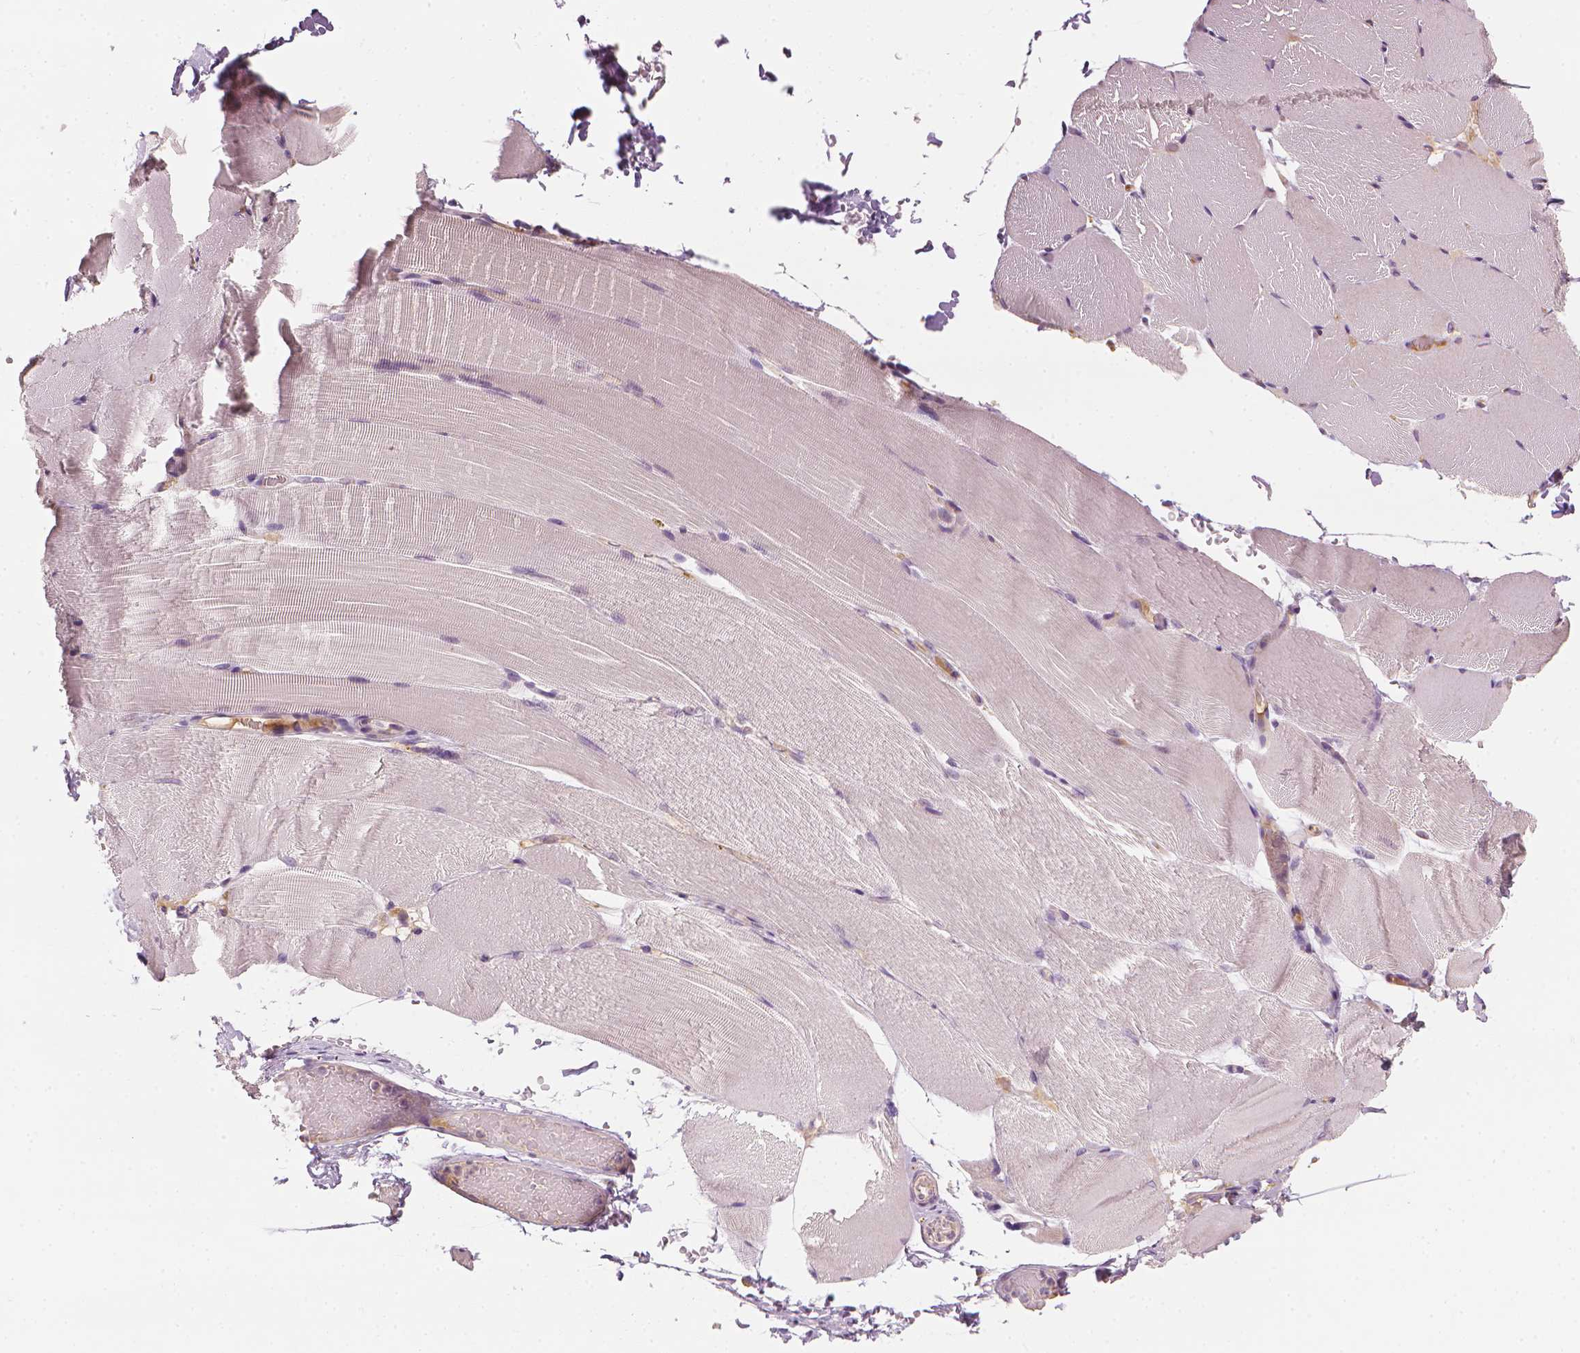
{"staining": {"intensity": "weak", "quantity": "<25%", "location": "cytoplasmic/membranous"}, "tissue": "skeletal muscle", "cell_type": "Myocytes", "image_type": "normal", "snomed": [{"axis": "morphology", "description": "Normal tissue, NOS"}, {"axis": "topography", "description": "Skeletal muscle"}], "caption": "Immunohistochemistry of normal human skeletal muscle displays no expression in myocytes. Nuclei are stained in blue.", "gene": "SAXO2", "patient": {"sex": "female", "age": 37}}